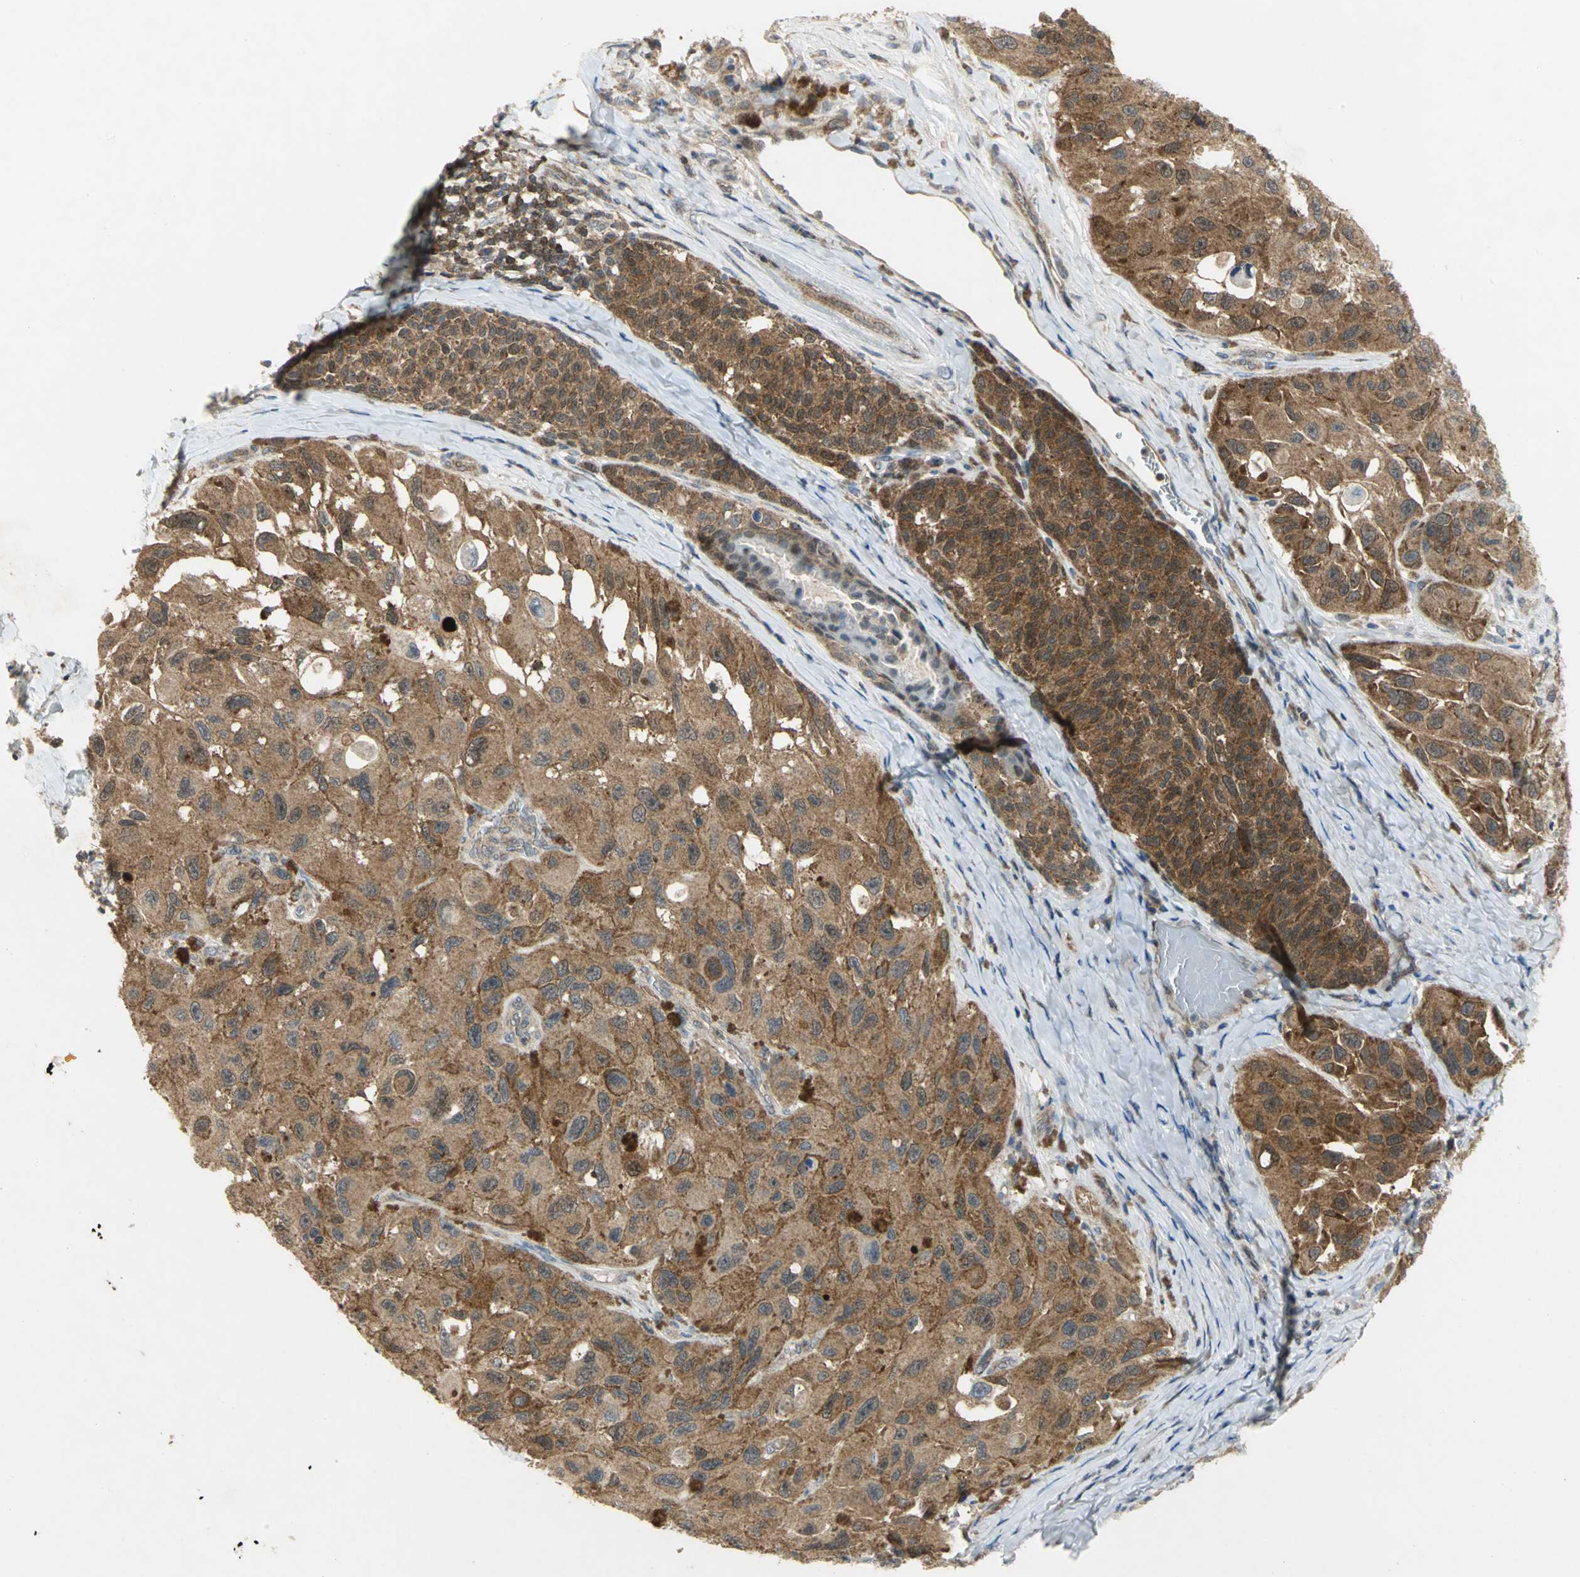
{"staining": {"intensity": "strong", "quantity": ">75%", "location": "cytoplasmic/membranous"}, "tissue": "melanoma", "cell_type": "Tumor cells", "image_type": "cancer", "snomed": [{"axis": "morphology", "description": "Malignant melanoma, NOS"}, {"axis": "topography", "description": "Skin"}], "caption": "IHC micrograph of malignant melanoma stained for a protein (brown), which displays high levels of strong cytoplasmic/membranous expression in about >75% of tumor cells.", "gene": "PPIA", "patient": {"sex": "female", "age": 73}}